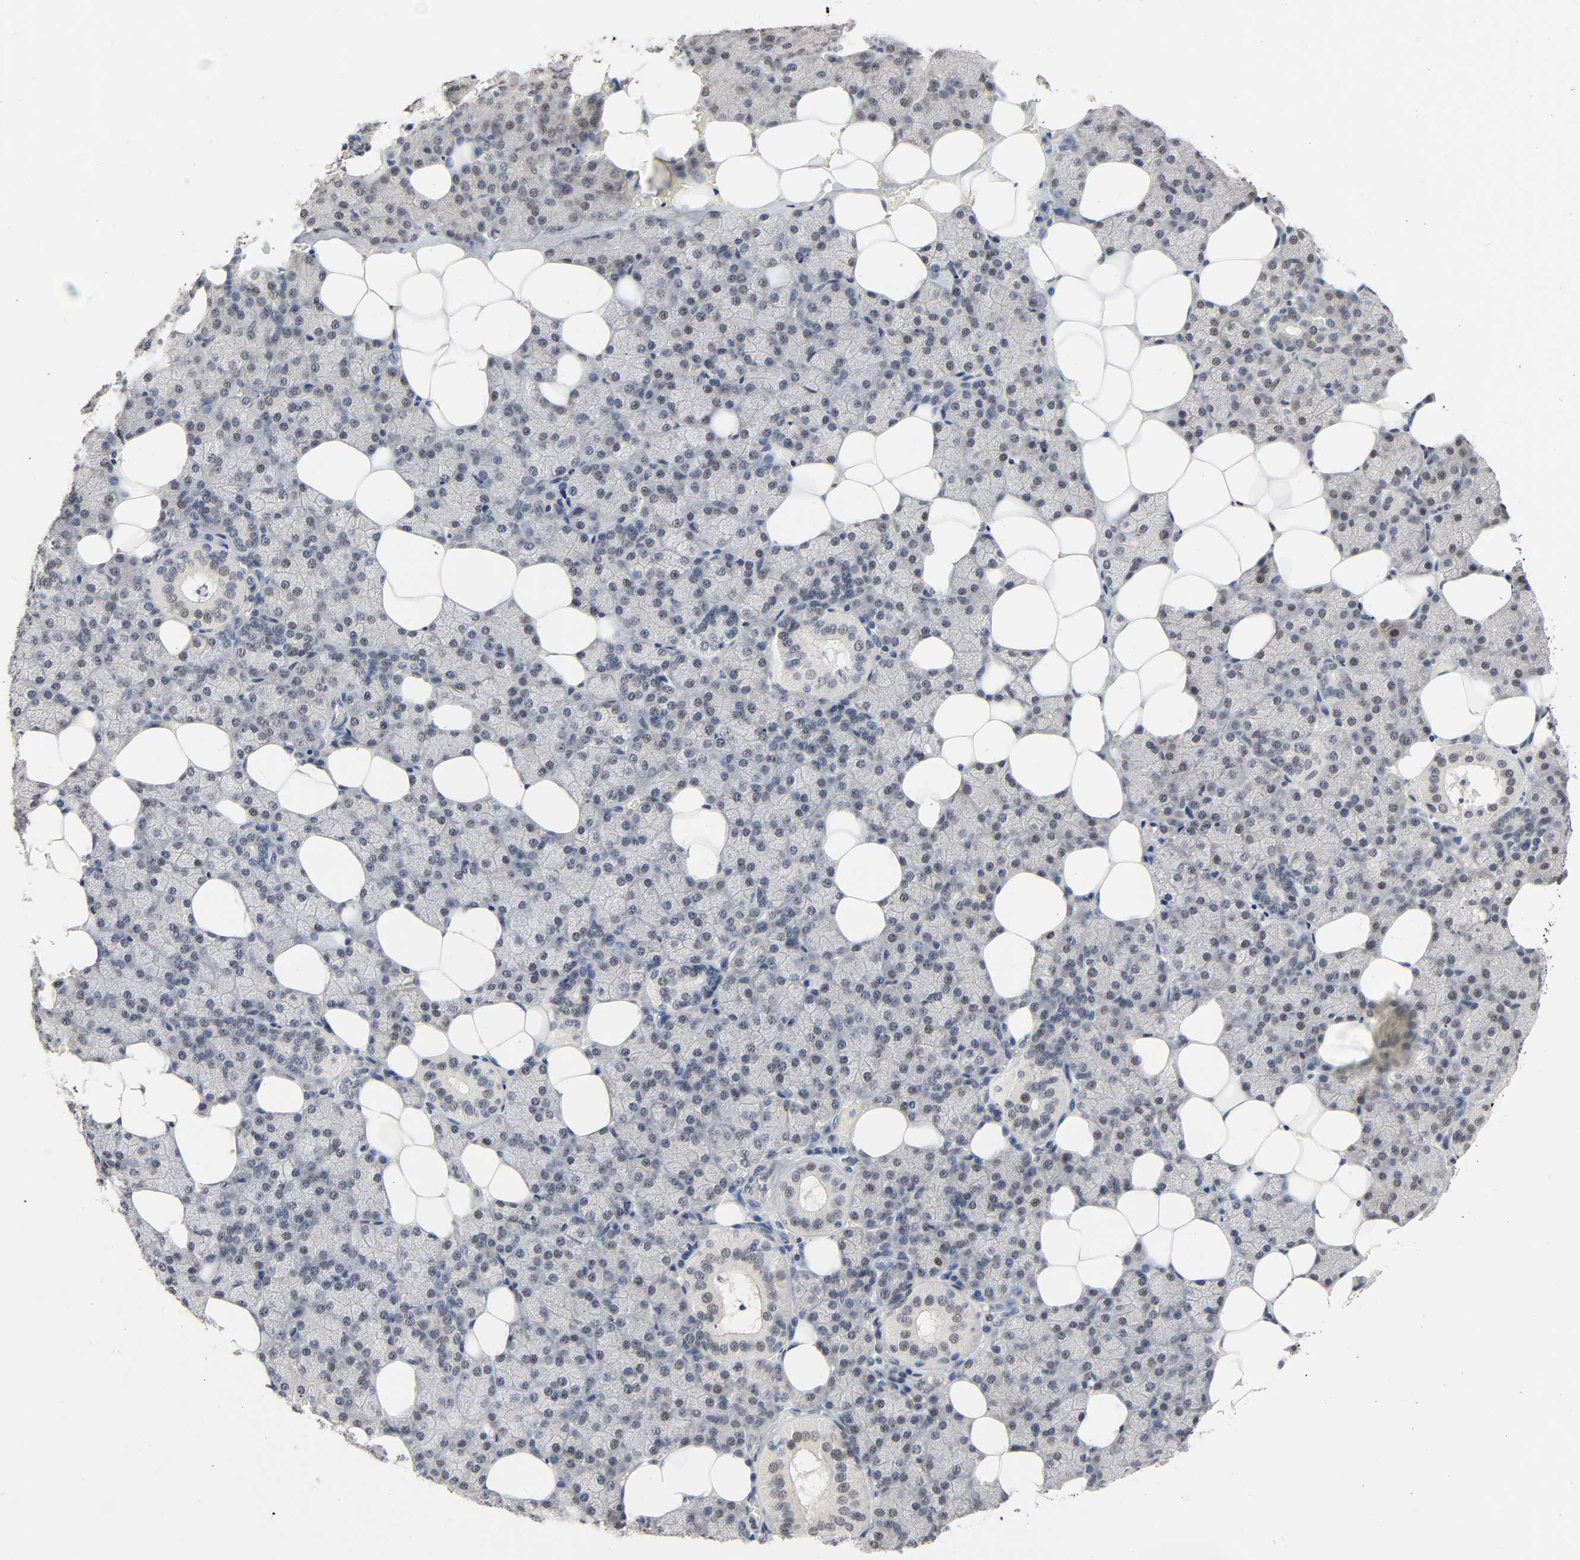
{"staining": {"intensity": "weak", "quantity": "<25%", "location": "nuclear"}, "tissue": "salivary gland", "cell_type": "Glandular cells", "image_type": "normal", "snomed": [{"axis": "morphology", "description": "Normal tissue, NOS"}, {"axis": "topography", "description": "Lymph node"}, {"axis": "topography", "description": "Salivary gland"}], "caption": "Glandular cells show no significant protein expression in benign salivary gland.", "gene": "MAPKAPK5", "patient": {"sex": "male", "age": 8}}